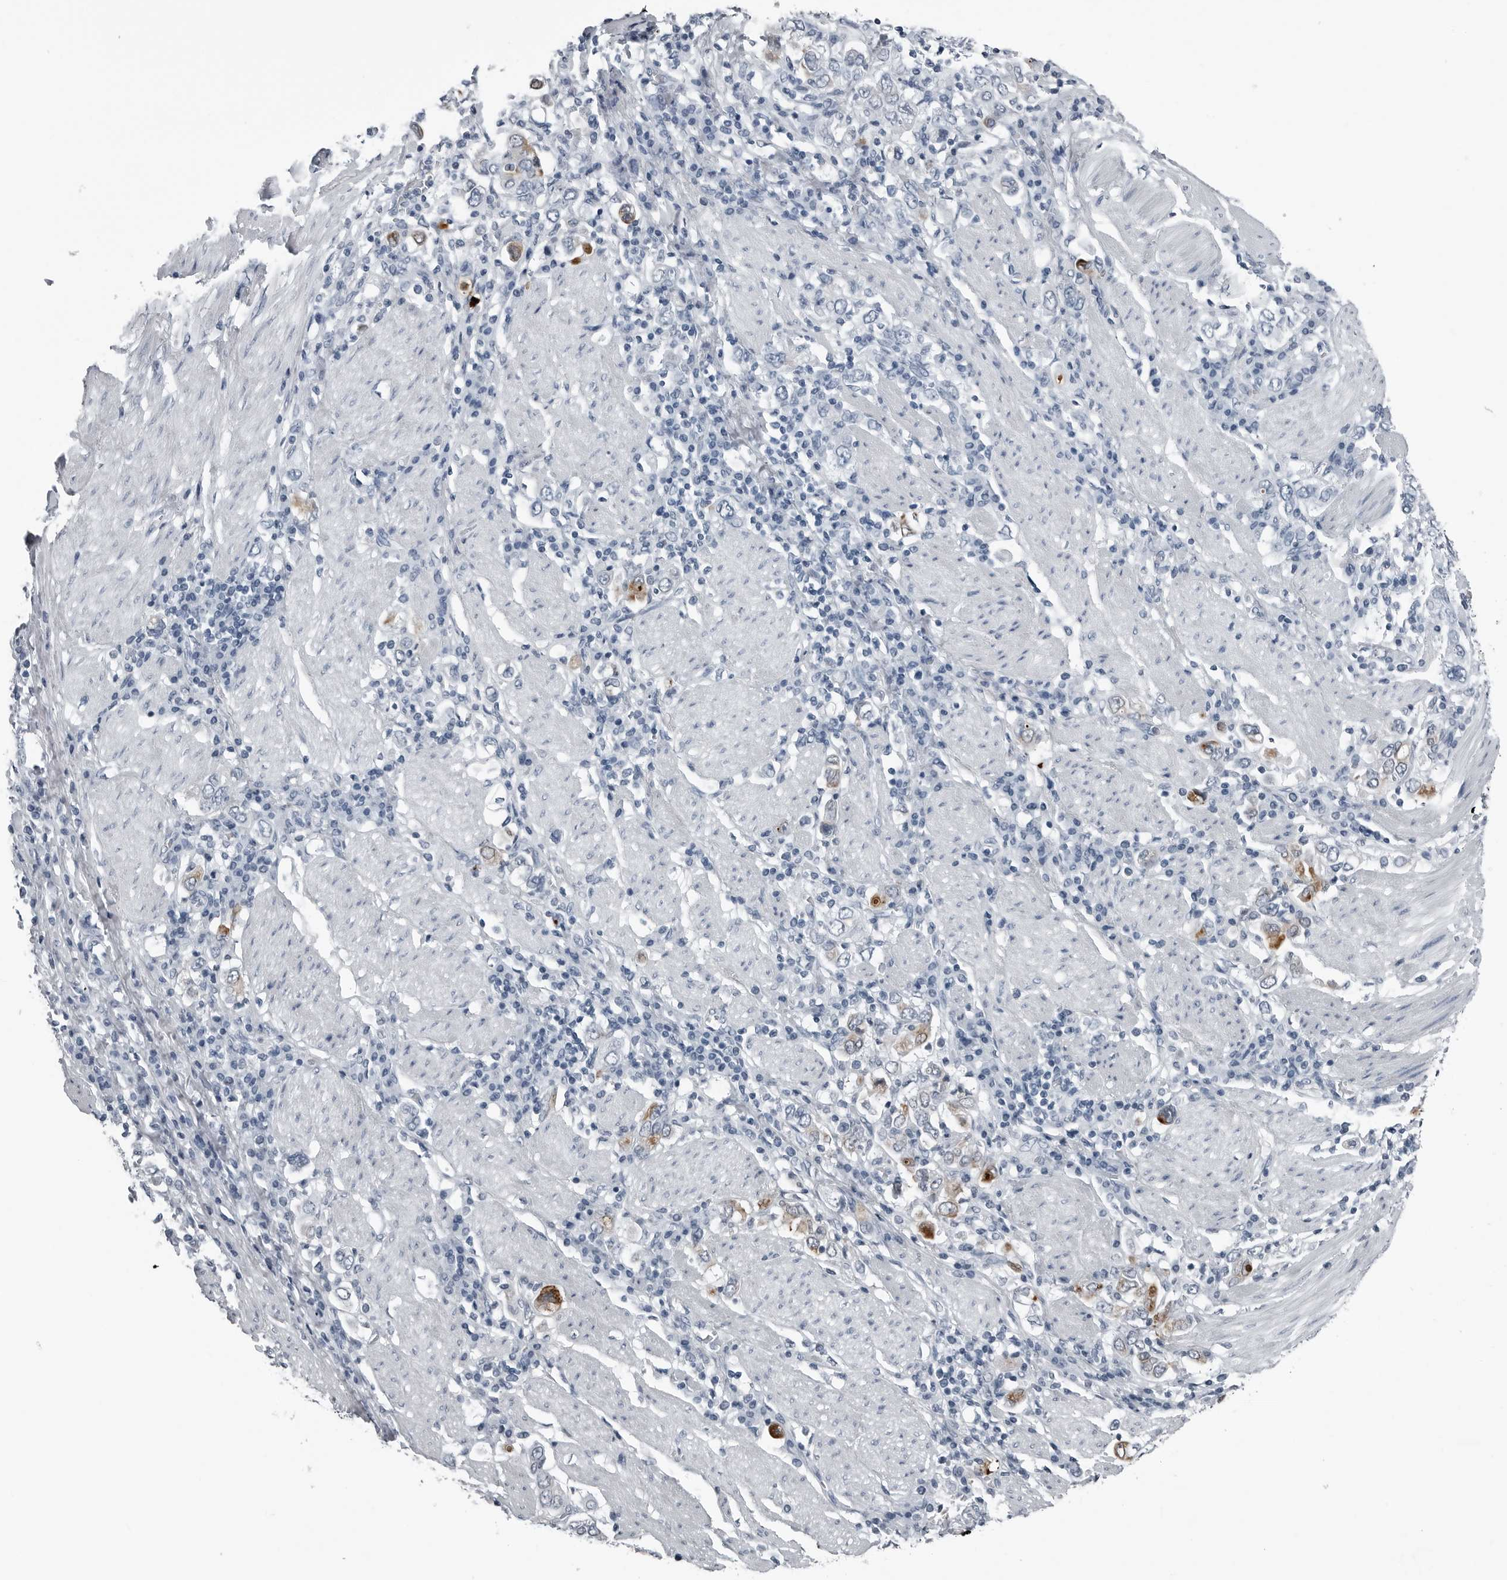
{"staining": {"intensity": "moderate", "quantity": "25%-75%", "location": "cytoplasmic/membranous"}, "tissue": "stomach cancer", "cell_type": "Tumor cells", "image_type": "cancer", "snomed": [{"axis": "morphology", "description": "Adenocarcinoma, NOS"}, {"axis": "topography", "description": "Stomach, upper"}], "caption": "Tumor cells reveal medium levels of moderate cytoplasmic/membranous staining in approximately 25%-75% of cells in stomach cancer.", "gene": "SPINK1", "patient": {"sex": "male", "age": 62}}